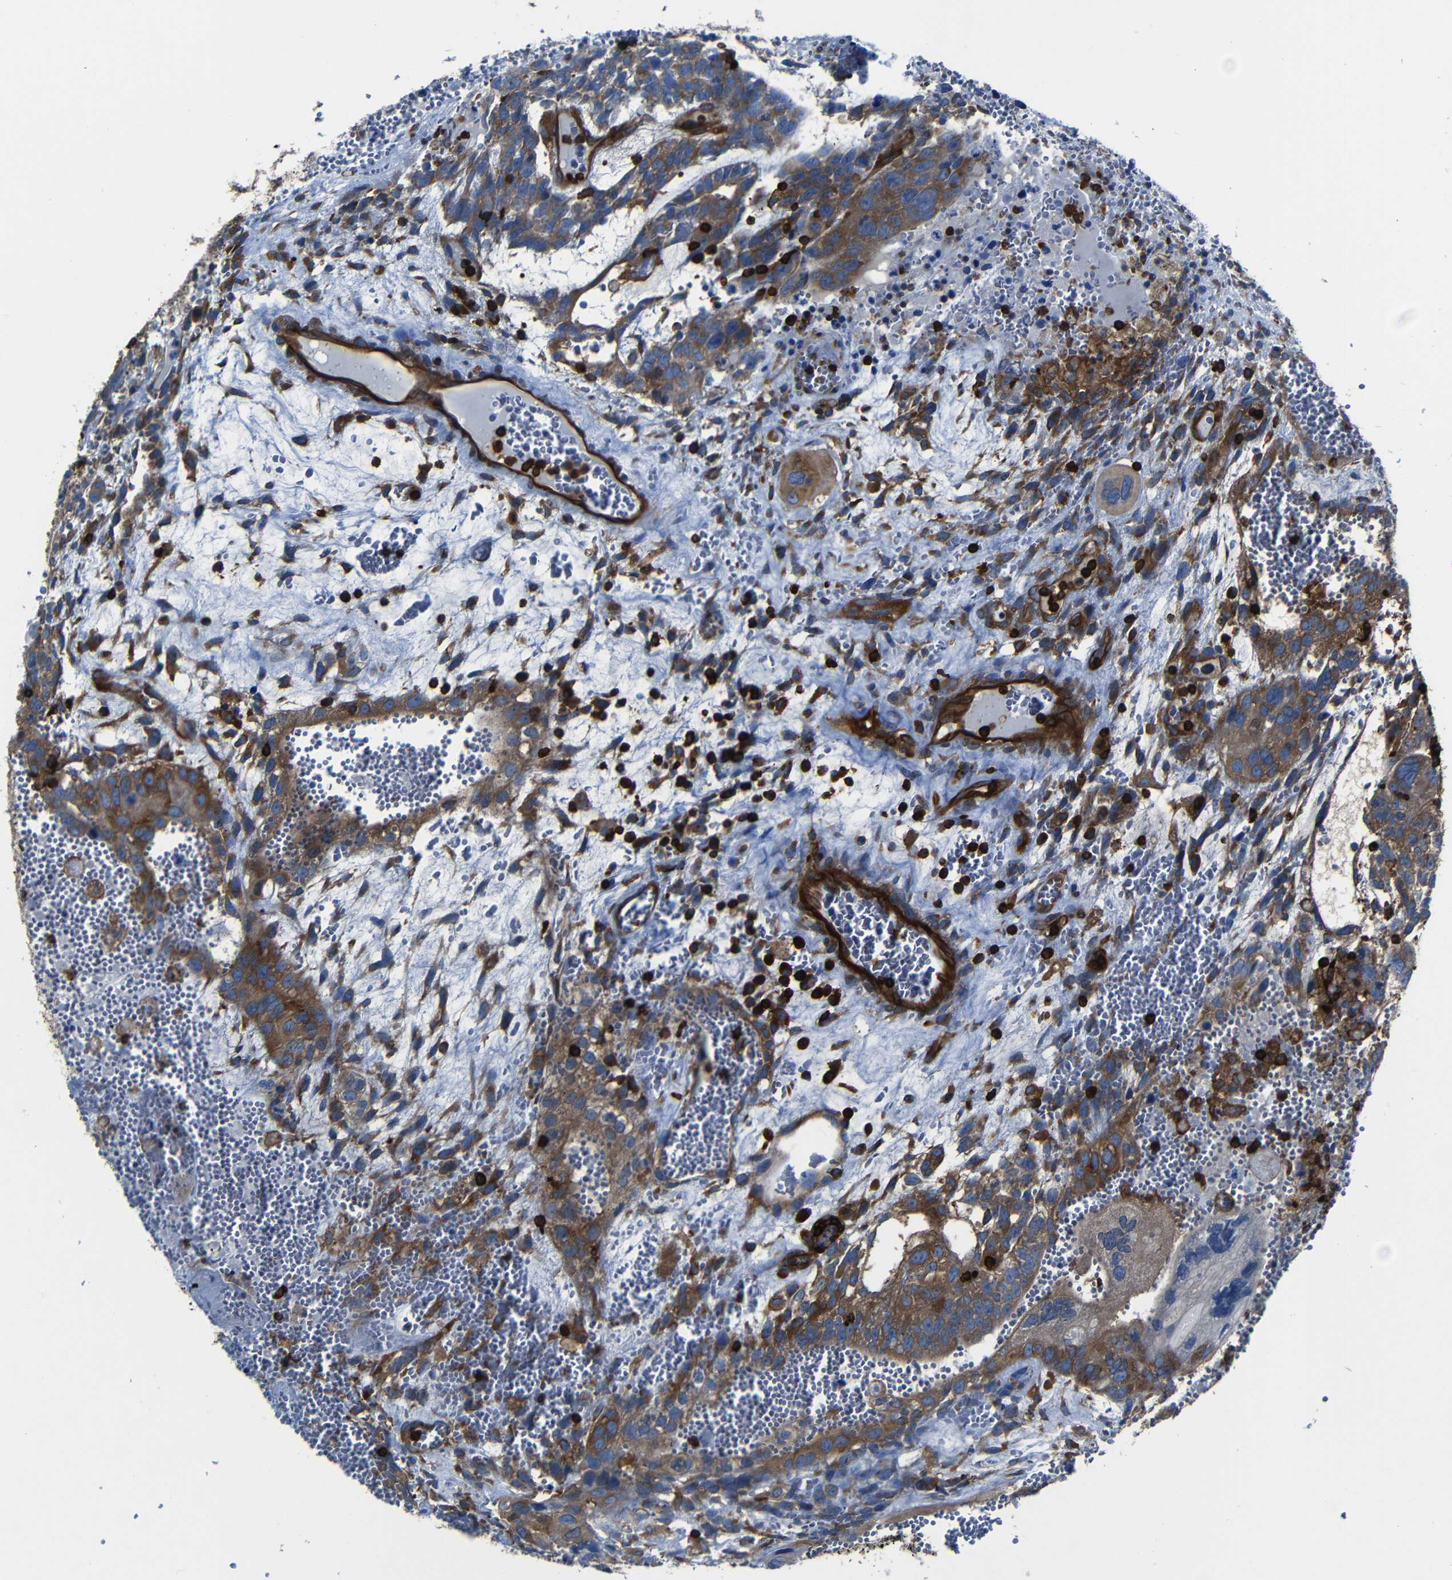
{"staining": {"intensity": "moderate", "quantity": ">75%", "location": "cytoplasmic/membranous"}, "tissue": "testis cancer", "cell_type": "Tumor cells", "image_type": "cancer", "snomed": [{"axis": "morphology", "description": "Seminoma, NOS"}, {"axis": "morphology", "description": "Carcinoma, Embryonal, NOS"}, {"axis": "topography", "description": "Testis"}], "caption": "About >75% of tumor cells in human testis cancer exhibit moderate cytoplasmic/membranous protein staining as visualized by brown immunohistochemical staining.", "gene": "ARHGEF1", "patient": {"sex": "male", "age": 52}}